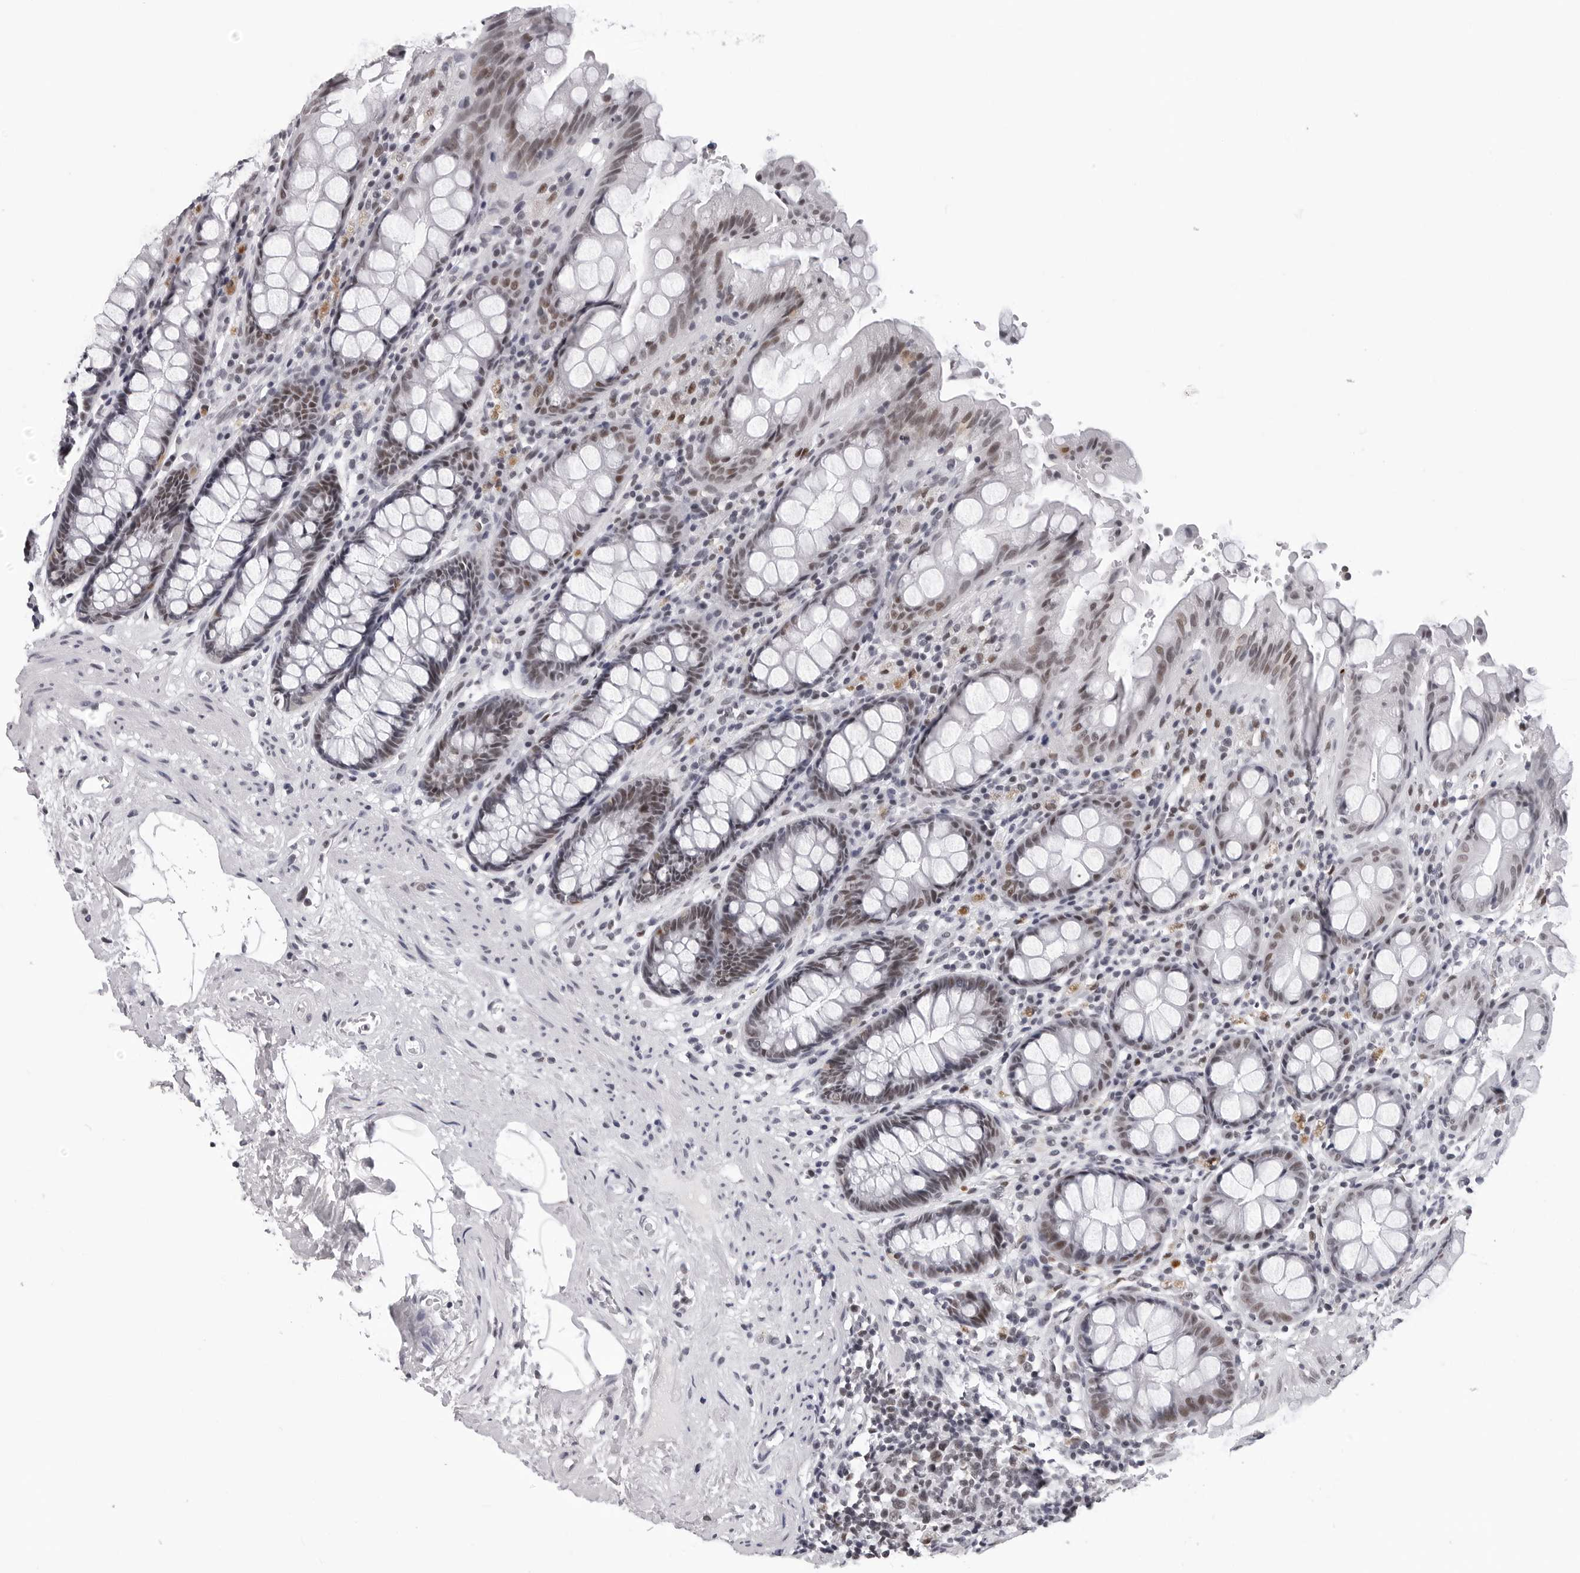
{"staining": {"intensity": "weak", "quantity": ">75%", "location": "nuclear"}, "tissue": "rectum", "cell_type": "Glandular cells", "image_type": "normal", "snomed": [{"axis": "morphology", "description": "Normal tissue, NOS"}, {"axis": "topography", "description": "Rectum"}], "caption": "The micrograph shows immunohistochemical staining of normal rectum. There is weak nuclear positivity is identified in about >75% of glandular cells.", "gene": "SF3B4", "patient": {"sex": "male", "age": 64}}